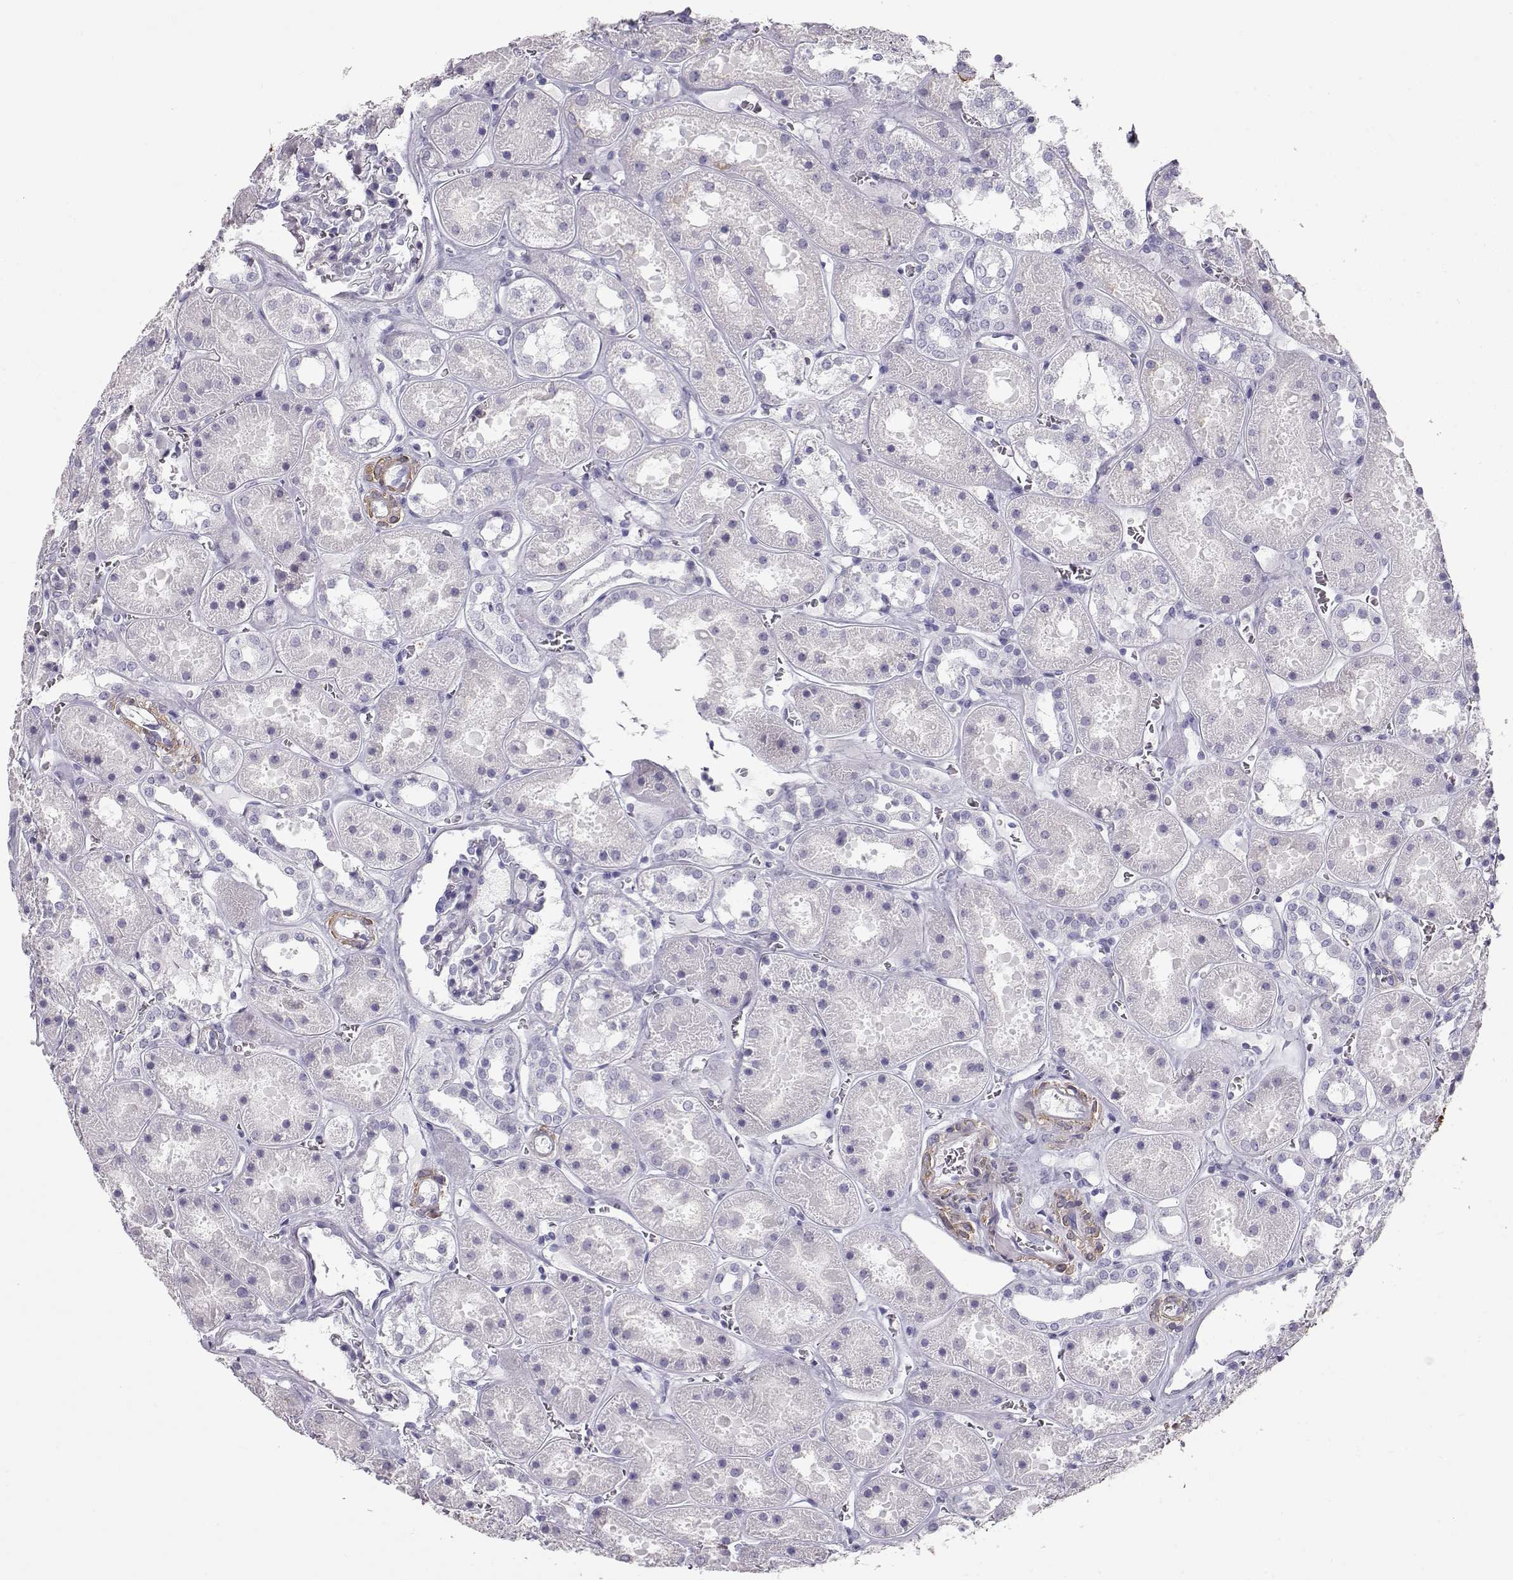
{"staining": {"intensity": "negative", "quantity": "none", "location": "none"}, "tissue": "kidney", "cell_type": "Cells in glomeruli", "image_type": "normal", "snomed": [{"axis": "morphology", "description": "Normal tissue, NOS"}, {"axis": "topography", "description": "Kidney"}], "caption": "The IHC image has no significant staining in cells in glomeruli of kidney.", "gene": "SLITRK3", "patient": {"sex": "female", "age": 41}}